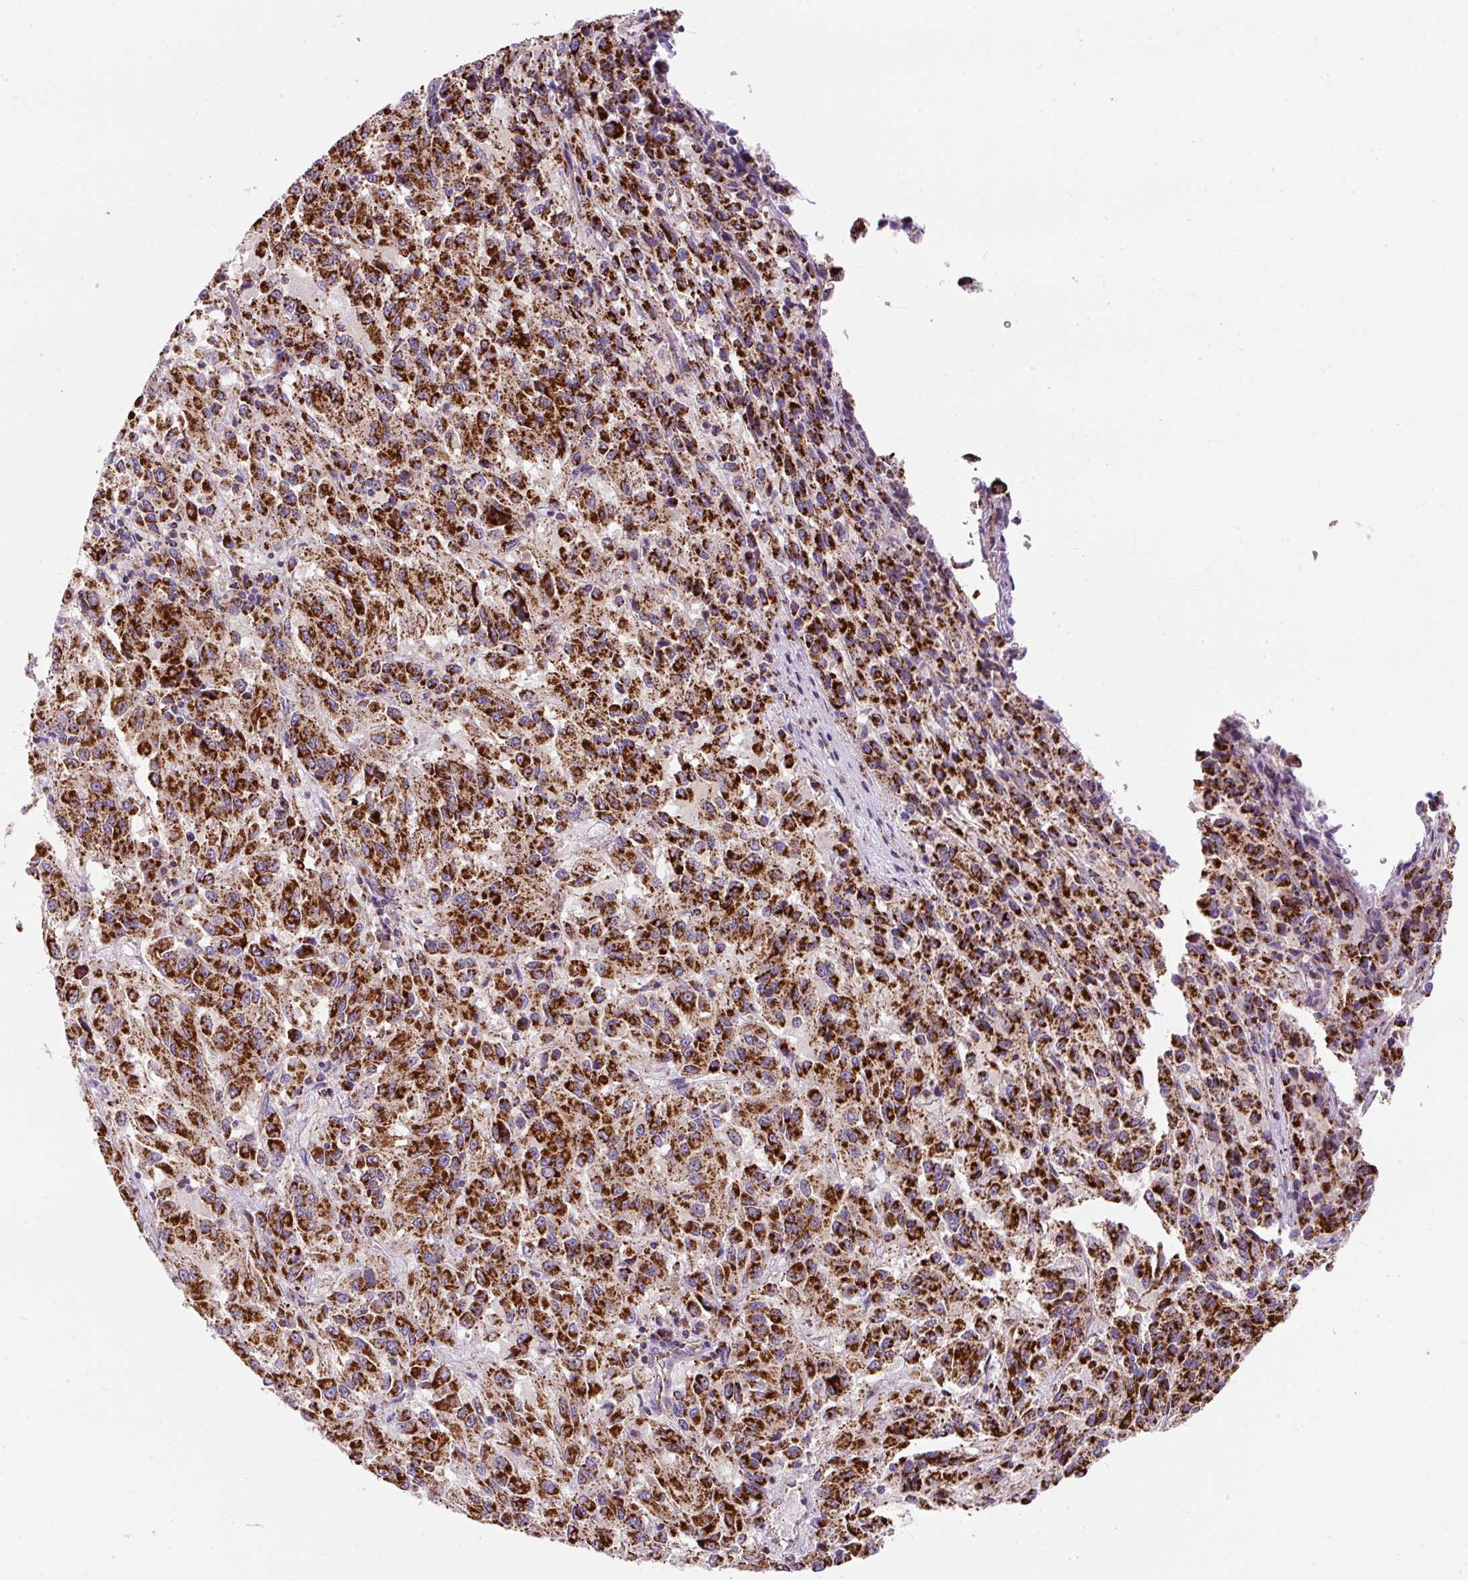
{"staining": {"intensity": "strong", "quantity": ">75%", "location": "cytoplasmic/membranous"}, "tissue": "melanoma", "cell_type": "Tumor cells", "image_type": "cancer", "snomed": [{"axis": "morphology", "description": "Malignant melanoma, Metastatic site"}, {"axis": "topography", "description": "Lung"}], "caption": "Immunohistochemistry (IHC) image of neoplastic tissue: human melanoma stained using immunohistochemistry (IHC) displays high levels of strong protein expression localized specifically in the cytoplasmic/membranous of tumor cells, appearing as a cytoplasmic/membranous brown color.", "gene": "CEP290", "patient": {"sex": "male", "age": 64}}